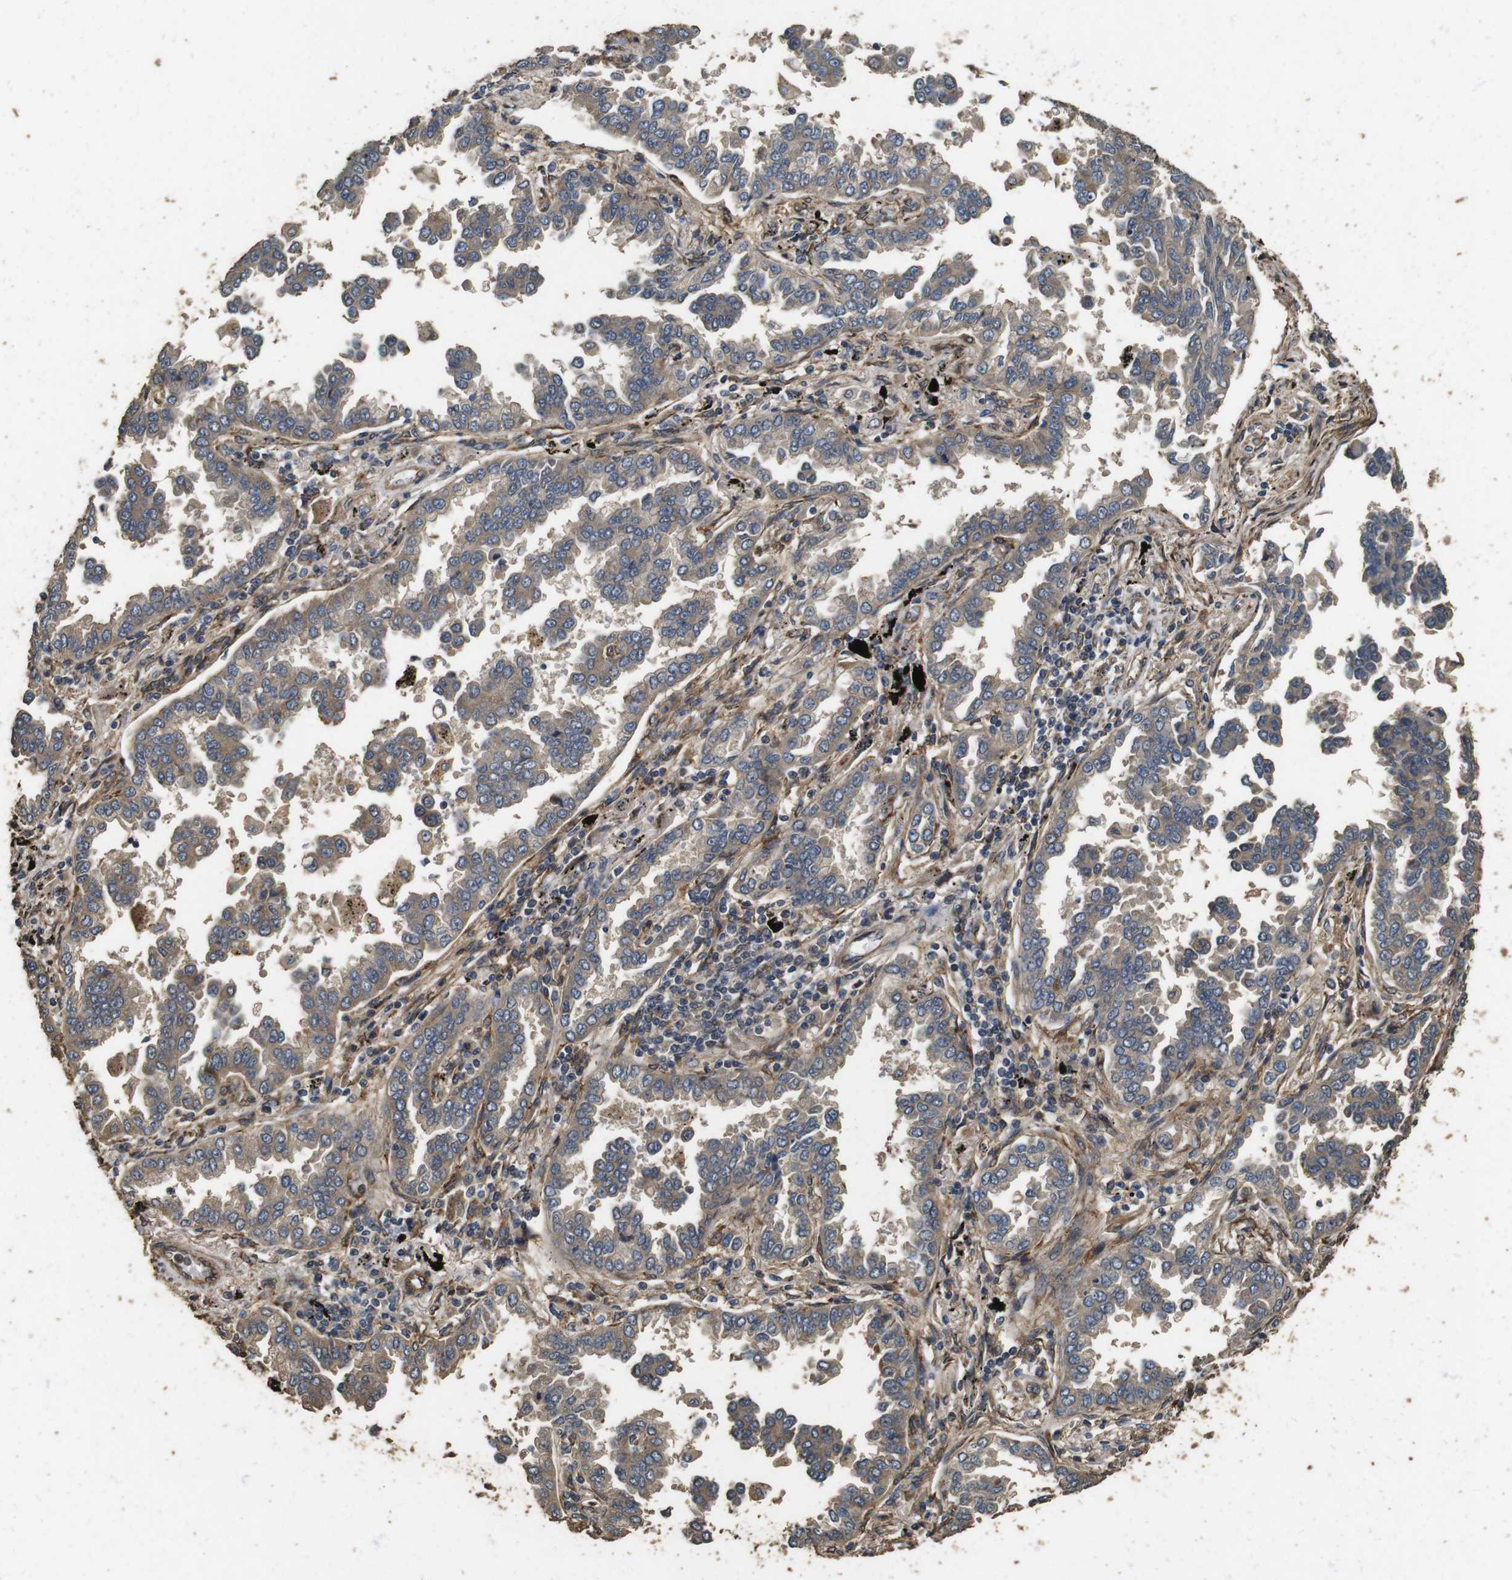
{"staining": {"intensity": "weak", "quantity": ">75%", "location": "cytoplasmic/membranous"}, "tissue": "lung cancer", "cell_type": "Tumor cells", "image_type": "cancer", "snomed": [{"axis": "morphology", "description": "Normal tissue, NOS"}, {"axis": "morphology", "description": "Adenocarcinoma, NOS"}, {"axis": "topography", "description": "Lung"}], "caption": "Tumor cells display weak cytoplasmic/membranous expression in about >75% of cells in lung cancer. (DAB IHC with brightfield microscopy, high magnification).", "gene": "CNPY4", "patient": {"sex": "male", "age": 59}}